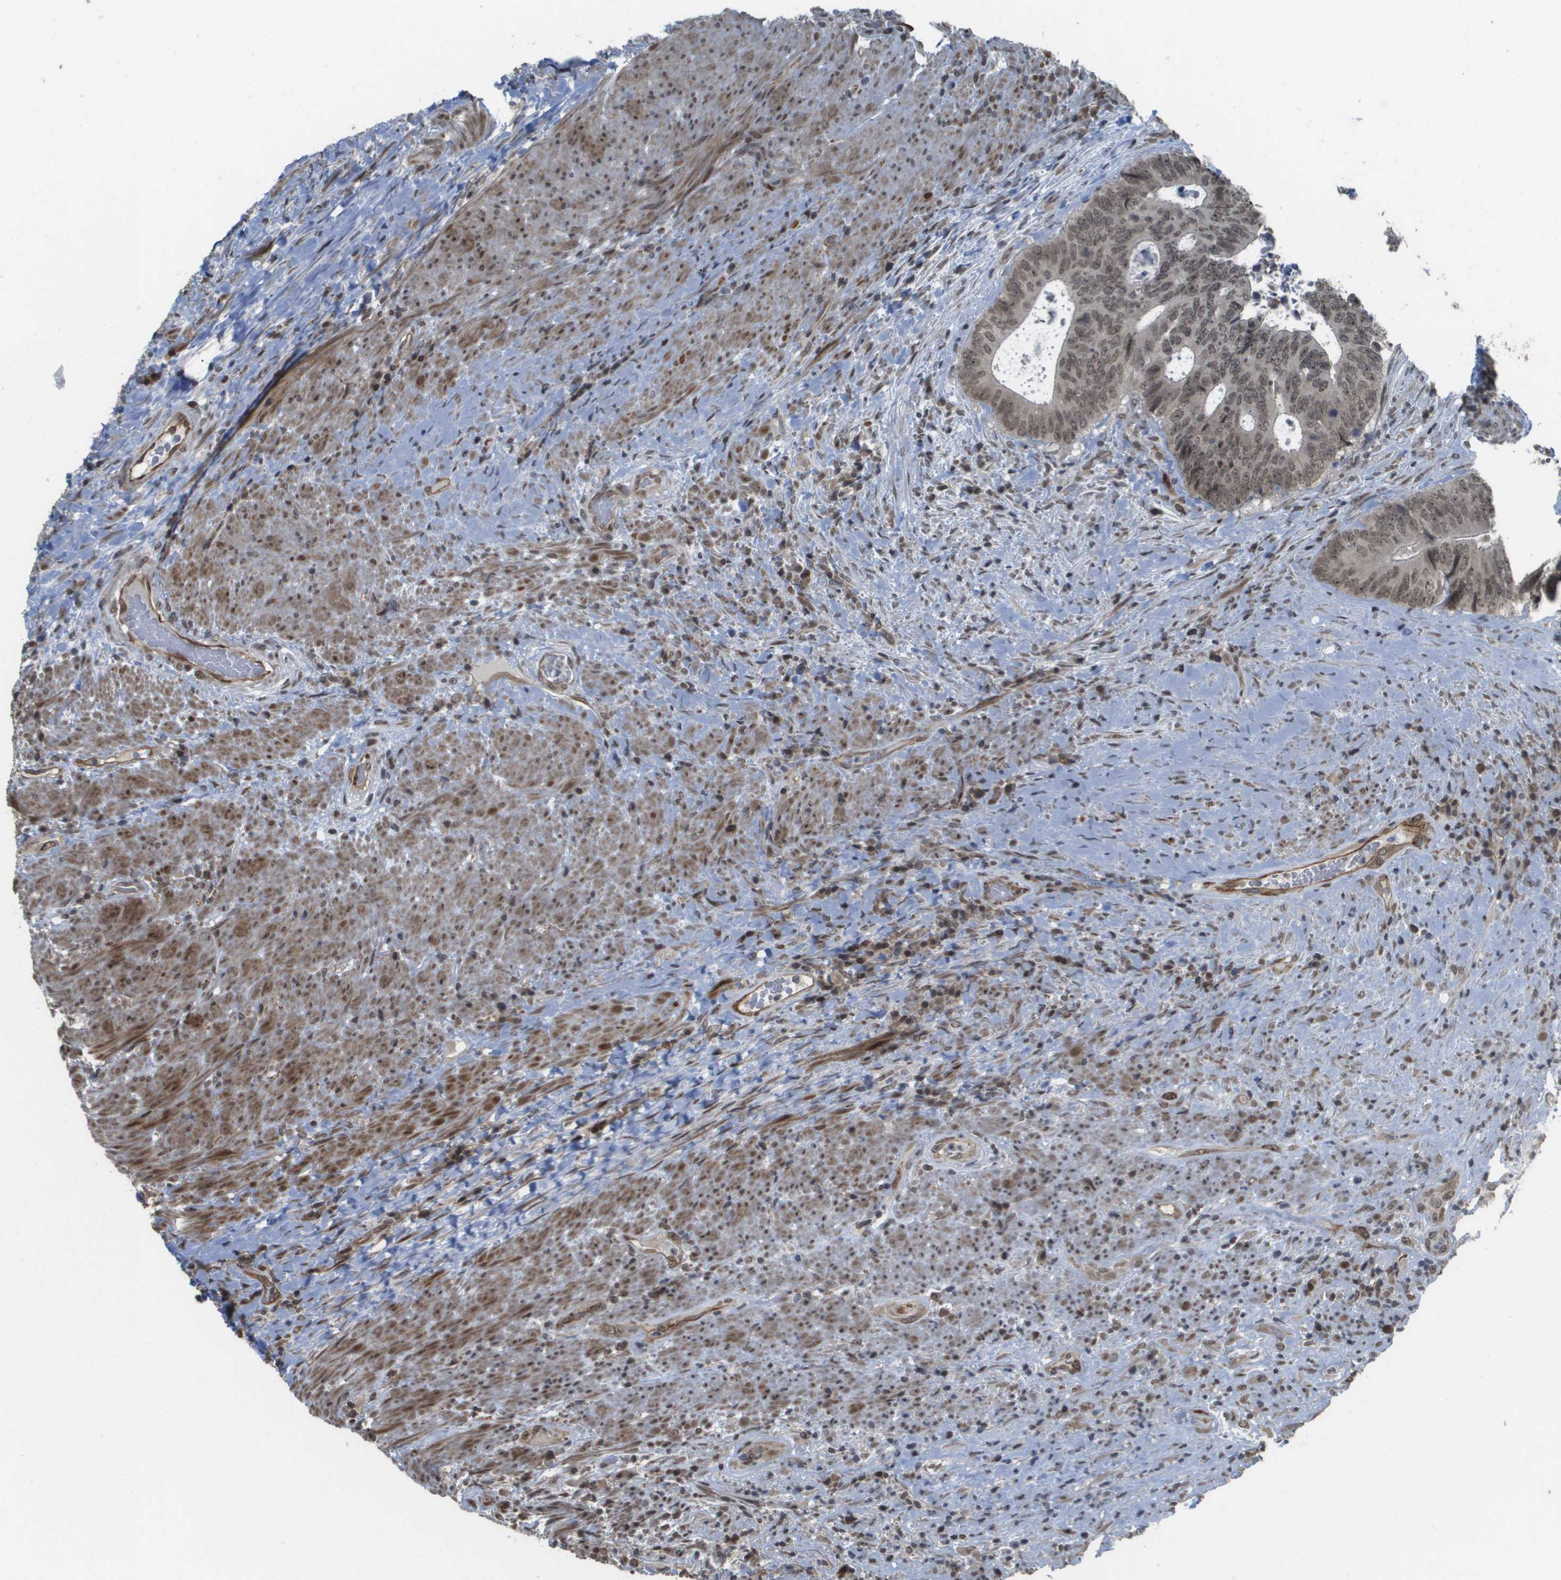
{"staining": {"intensity": "weak", "quantity": ">75%", "location": "nuclear"}, "tissue": "colorectal cancer", "cell_type": "Tumor cells", "image_type": "cancer", "snomed": [{"axis": "morphology", "description": "Adenocarcinoma, NOS"}, {"axis": "topography", "description": "Rectum"}], "caption": "About >75% of tumor cells in human colorectal cancer (adenocarcinoma) exhibit weak nuclear protein staining as visualized by brown immunohistochemical staining.", "gene": "KAT5", "patient": {"sex": "male", "age": 72}}